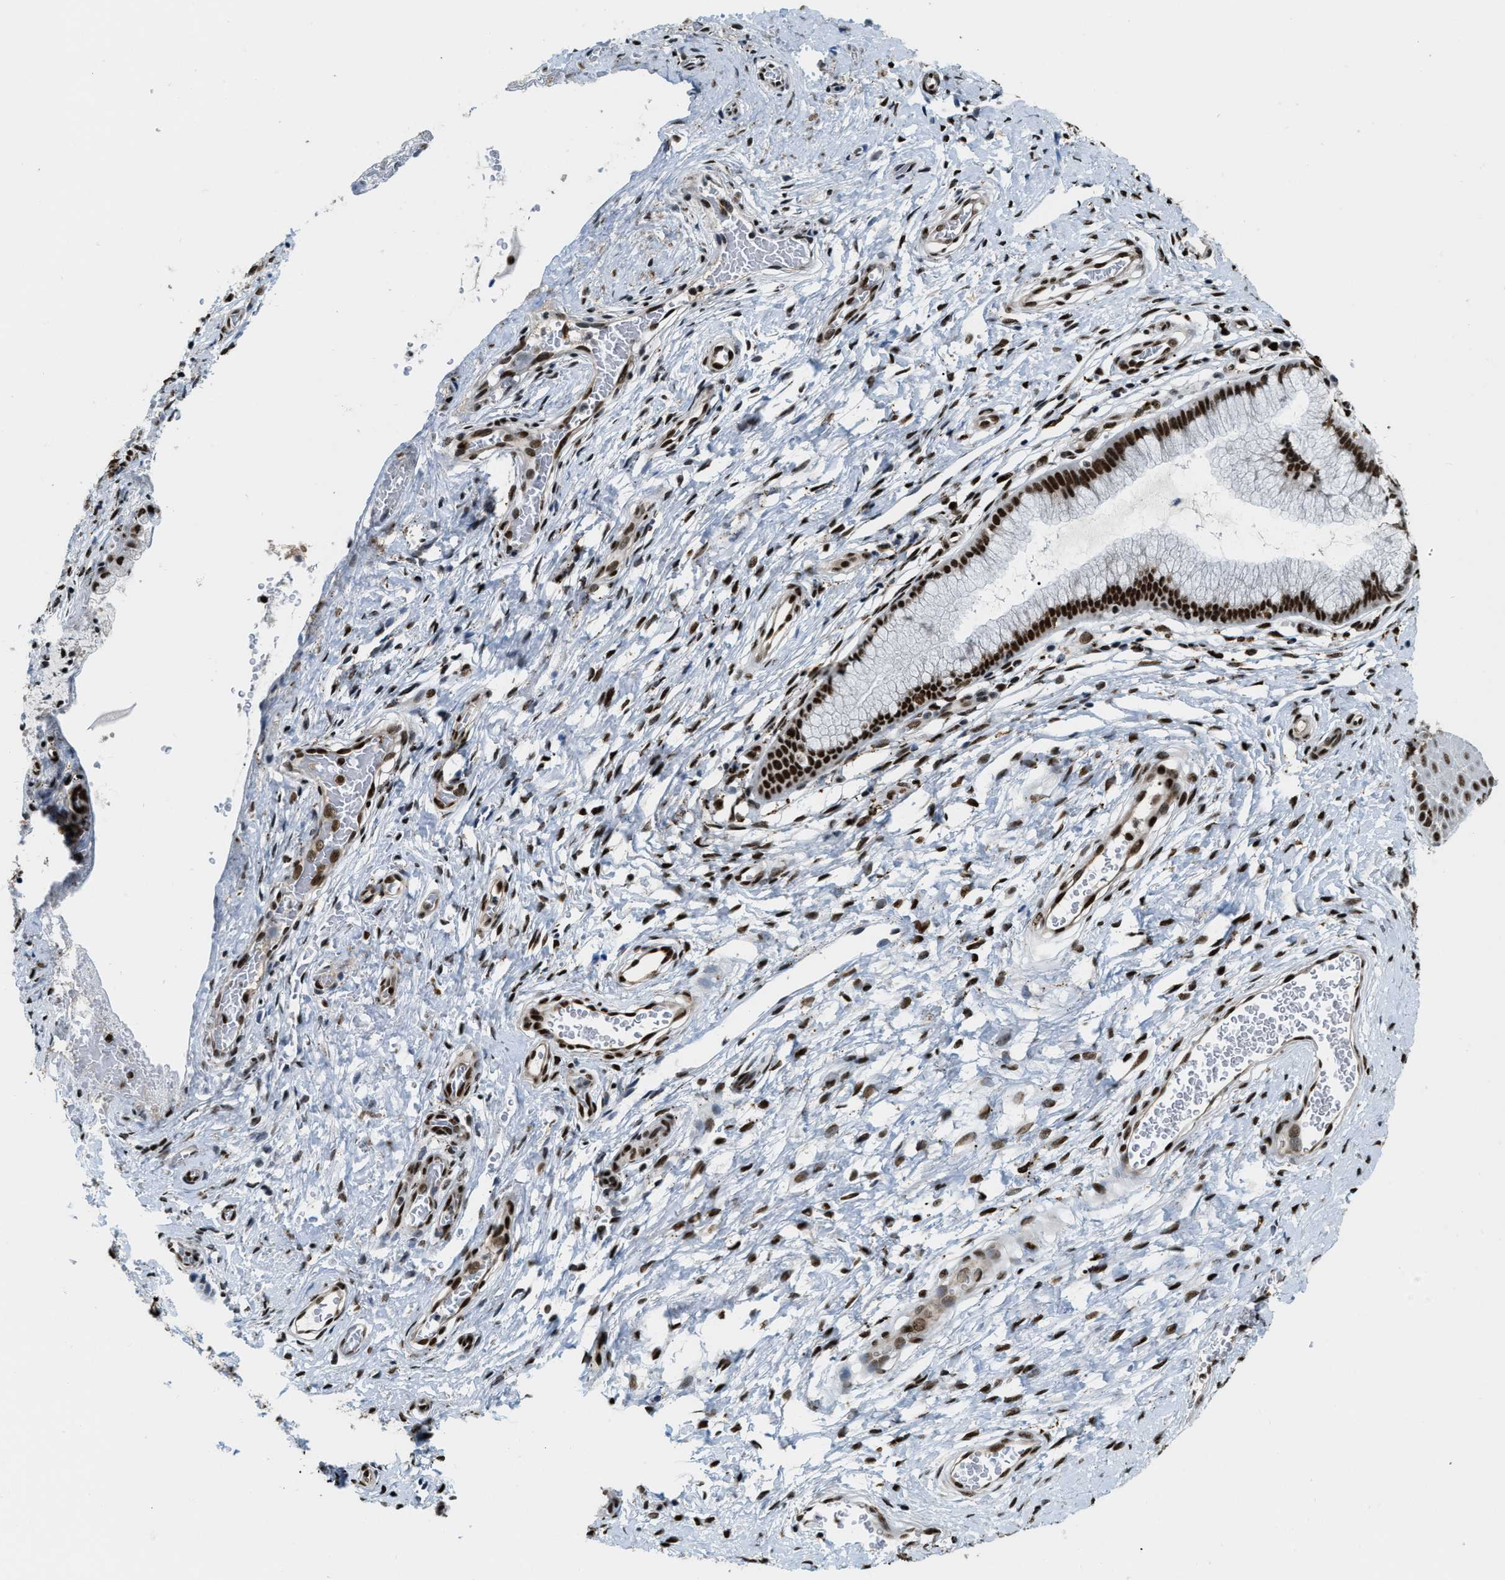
{"staining": {"intensity": "strong", "quantity": ">75%", "location": "nuclear"}, "tissue": "cervix", "cell_type": "Glandular cells", "image_type": "normal", "snomed": [{"axis": "morphology", "description": "Normal tissue, NOS"}, {"axis": "topography", "description": "Cervix"}], "caption": "Immunohistochemistry (IHC) (DAB) staining of benign cervix demonstrates strong nuclear protein staining in approximately >75% of glandular cells. Immunohistochemistry stains the protein of interest in brown and the nuclei are stained blue.", "gene": "NUMA1", "patient": {"sex": "female", "age": 55}}